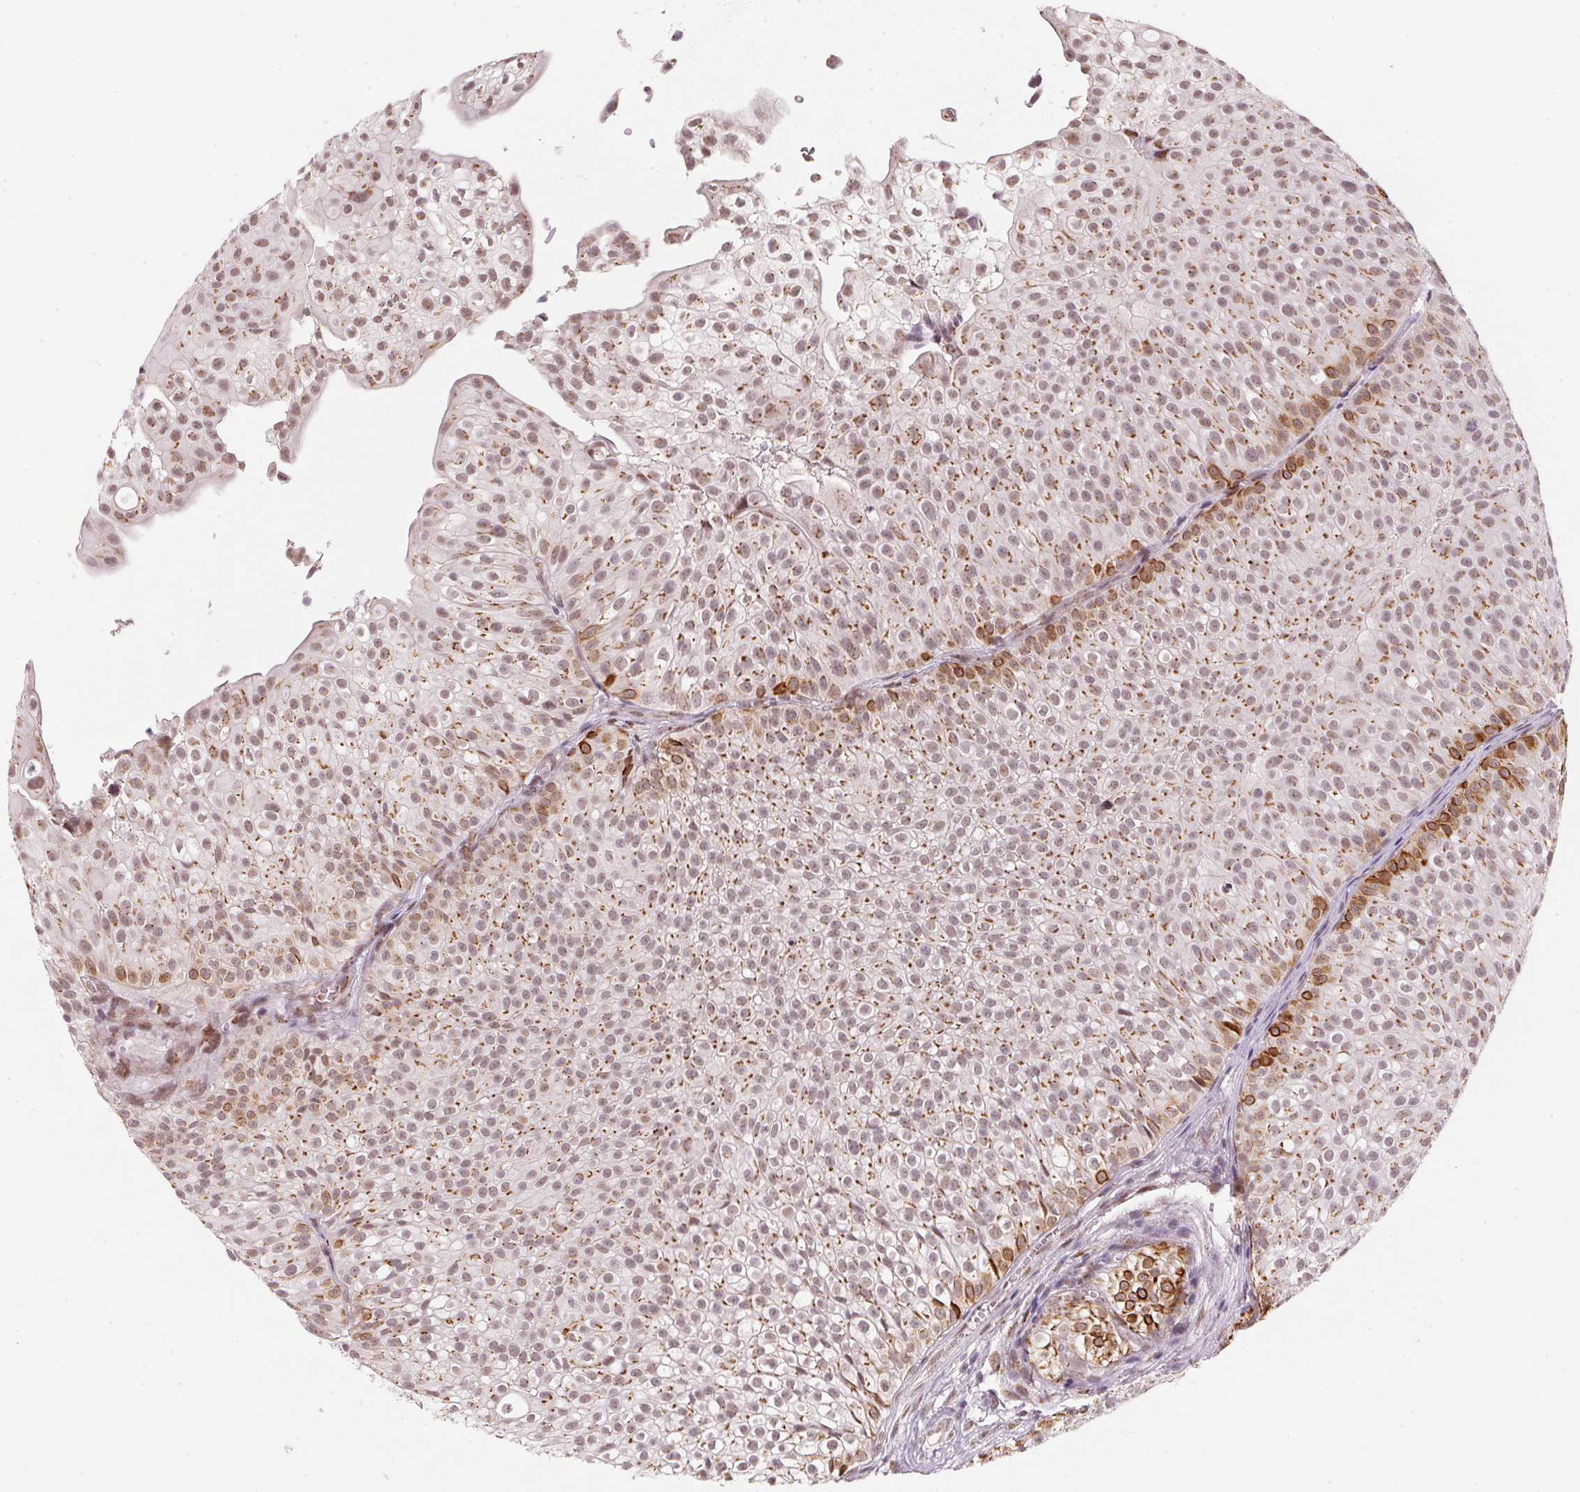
{"staining": {"intensity": "moderate", "quantity": ">75%", "location": "cytoplasmic/membranous"}, "tissue": "urothelial cancer", "cell_type": "Tumor cells", "image_type": "cancer", "snomed": [{"axis": "morphology", "description": "Urothelial carcinoma, Low grade"}, {"axis": "topography", "description": "Urinary bladder"}], "caption": "Brown immunohistochemical staining in urothelial cancer reveals moderate cytoplasmic/membranous staining in about >75% of tumor cells. Using DAB (3,3'-diaminobenzidine) (brown) and hematoxylin (blue) stains, captured at high magnification using brightfield microscopy.", "gene": "RAB22A", "patient": {"sex": "male", "age": 70}}